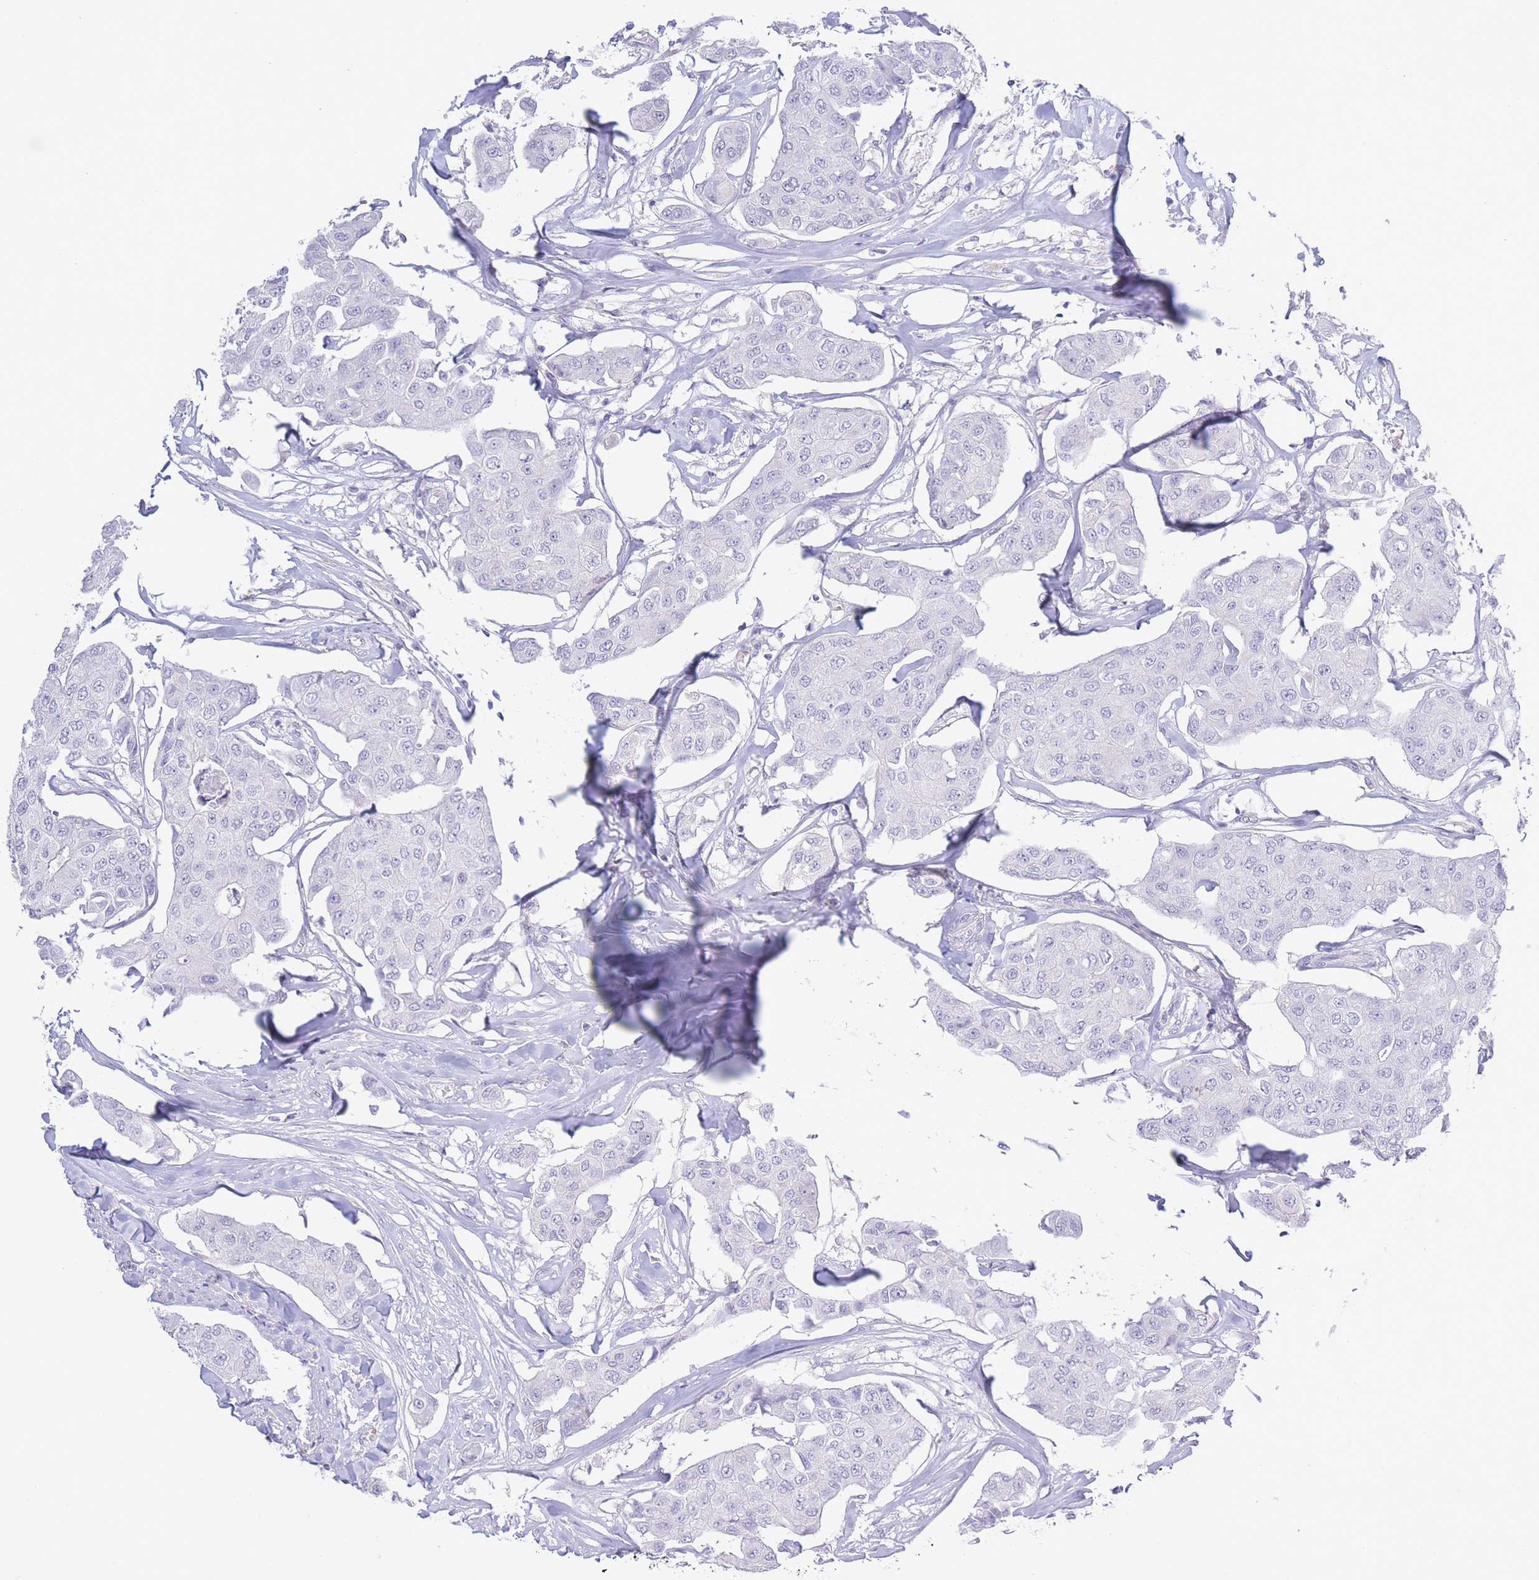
{"staining": {"intensity": "negative", "quantity": "none", "location": "none"}, "tissue": "breast cancer", "cell_type": "Tumor cells", "image_type": "cancer", "snomed": [{"axis": "morphology", "description": "Duct carcinoma"}, {"axis": "topography", "description": "Breast"}, {"axis": "topography", "description": "Lymph node"}], "caption": "Tumor cells are negative for protein expression in human breast cancer.", "gene": "PKLR", "patient": {"sex": "female", "age": 80}}